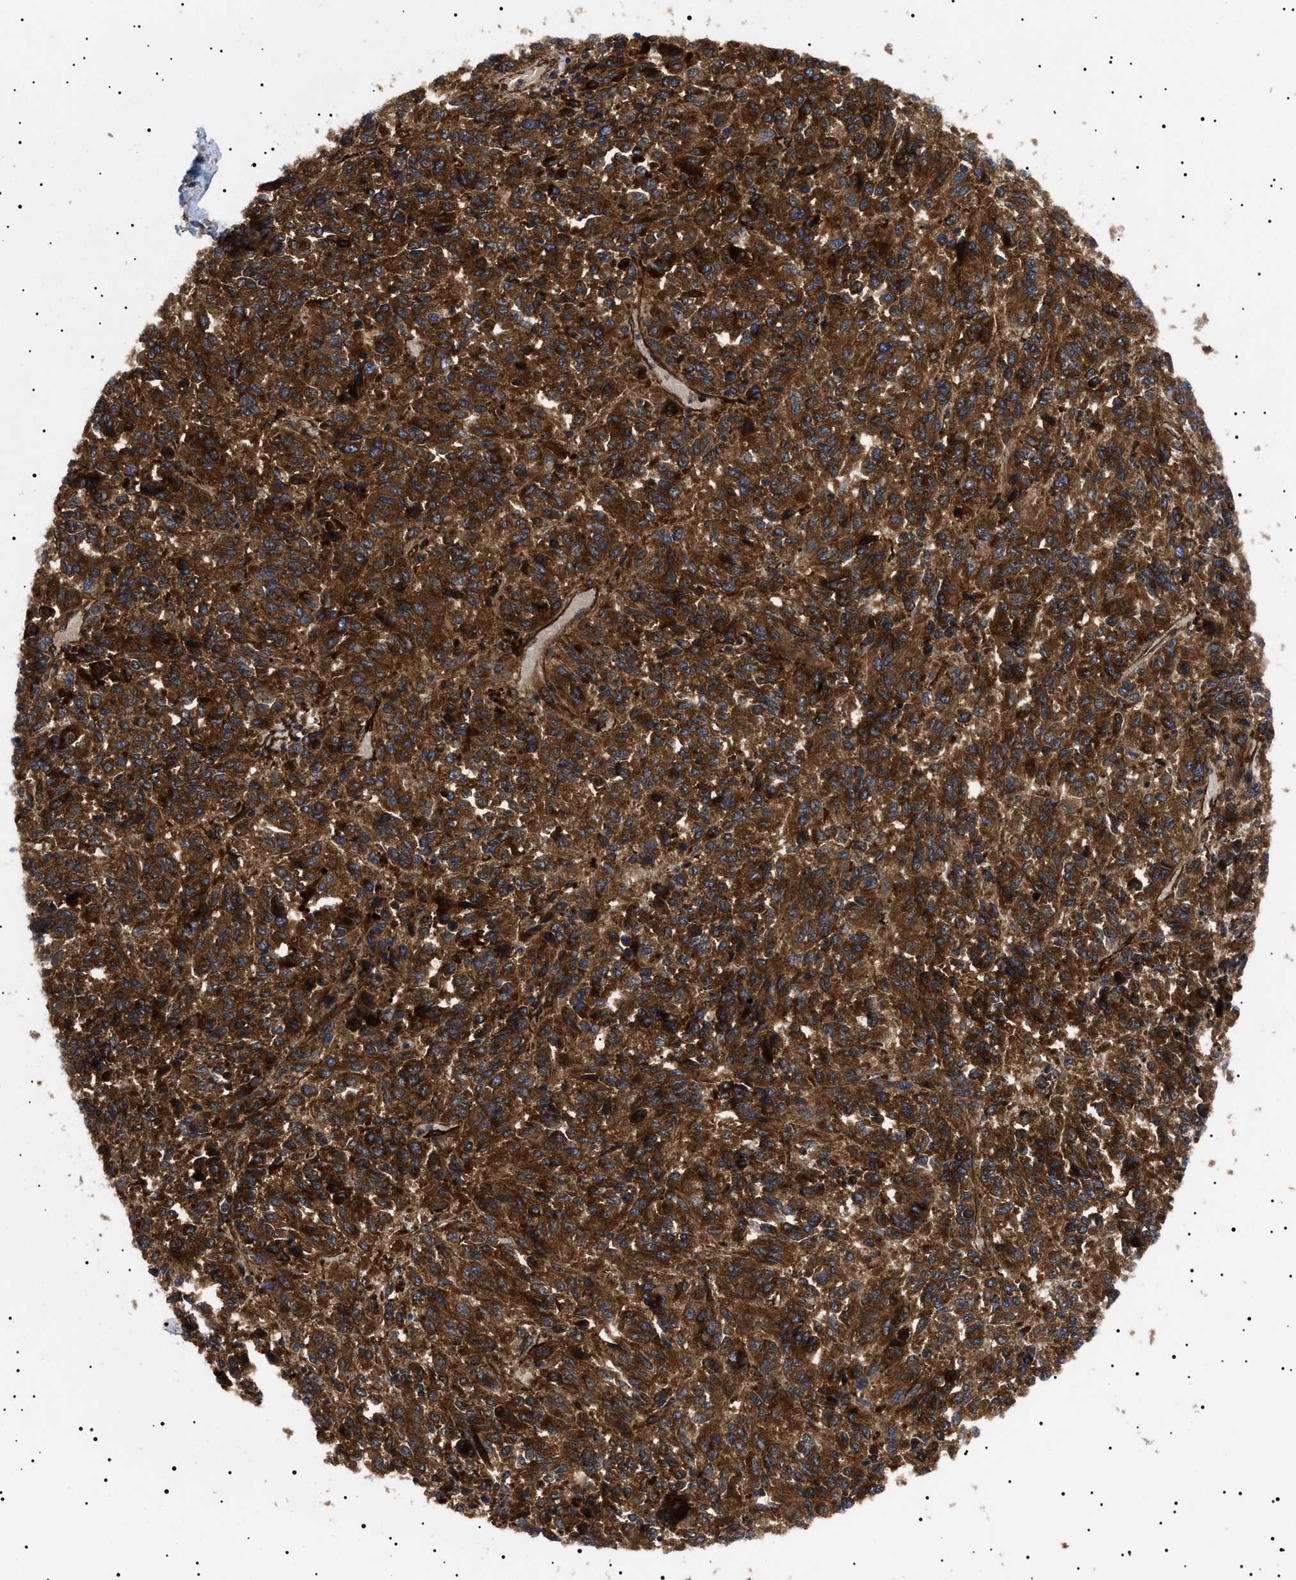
{"staining": {"intensity": "strong", "quantity": ">75%", "location": "cytoplasmic/membranous"}, "tissue": "melanoma", "cell_type": "Tumor cells", "image_type": "cancer", "snomed": [{"axis": "morphology", "description": "Malignant melanoma, Metastatic site"}, {"axis": "topography", "description": "Lung"}], "caption": "Malignant melanoma (metastatic site) tissue displays strong cytoplasmic/membranous staining in about >75% of tumor cells, visualized by immunohistochemistry. The staining was performed using DAB to visualize the protein expression in brown, while the nuclei were stained in blue with hematoxylin (Magnification: 20x).", "gene": "TPP2", "patient": {"sex": "male", "age": 64}}